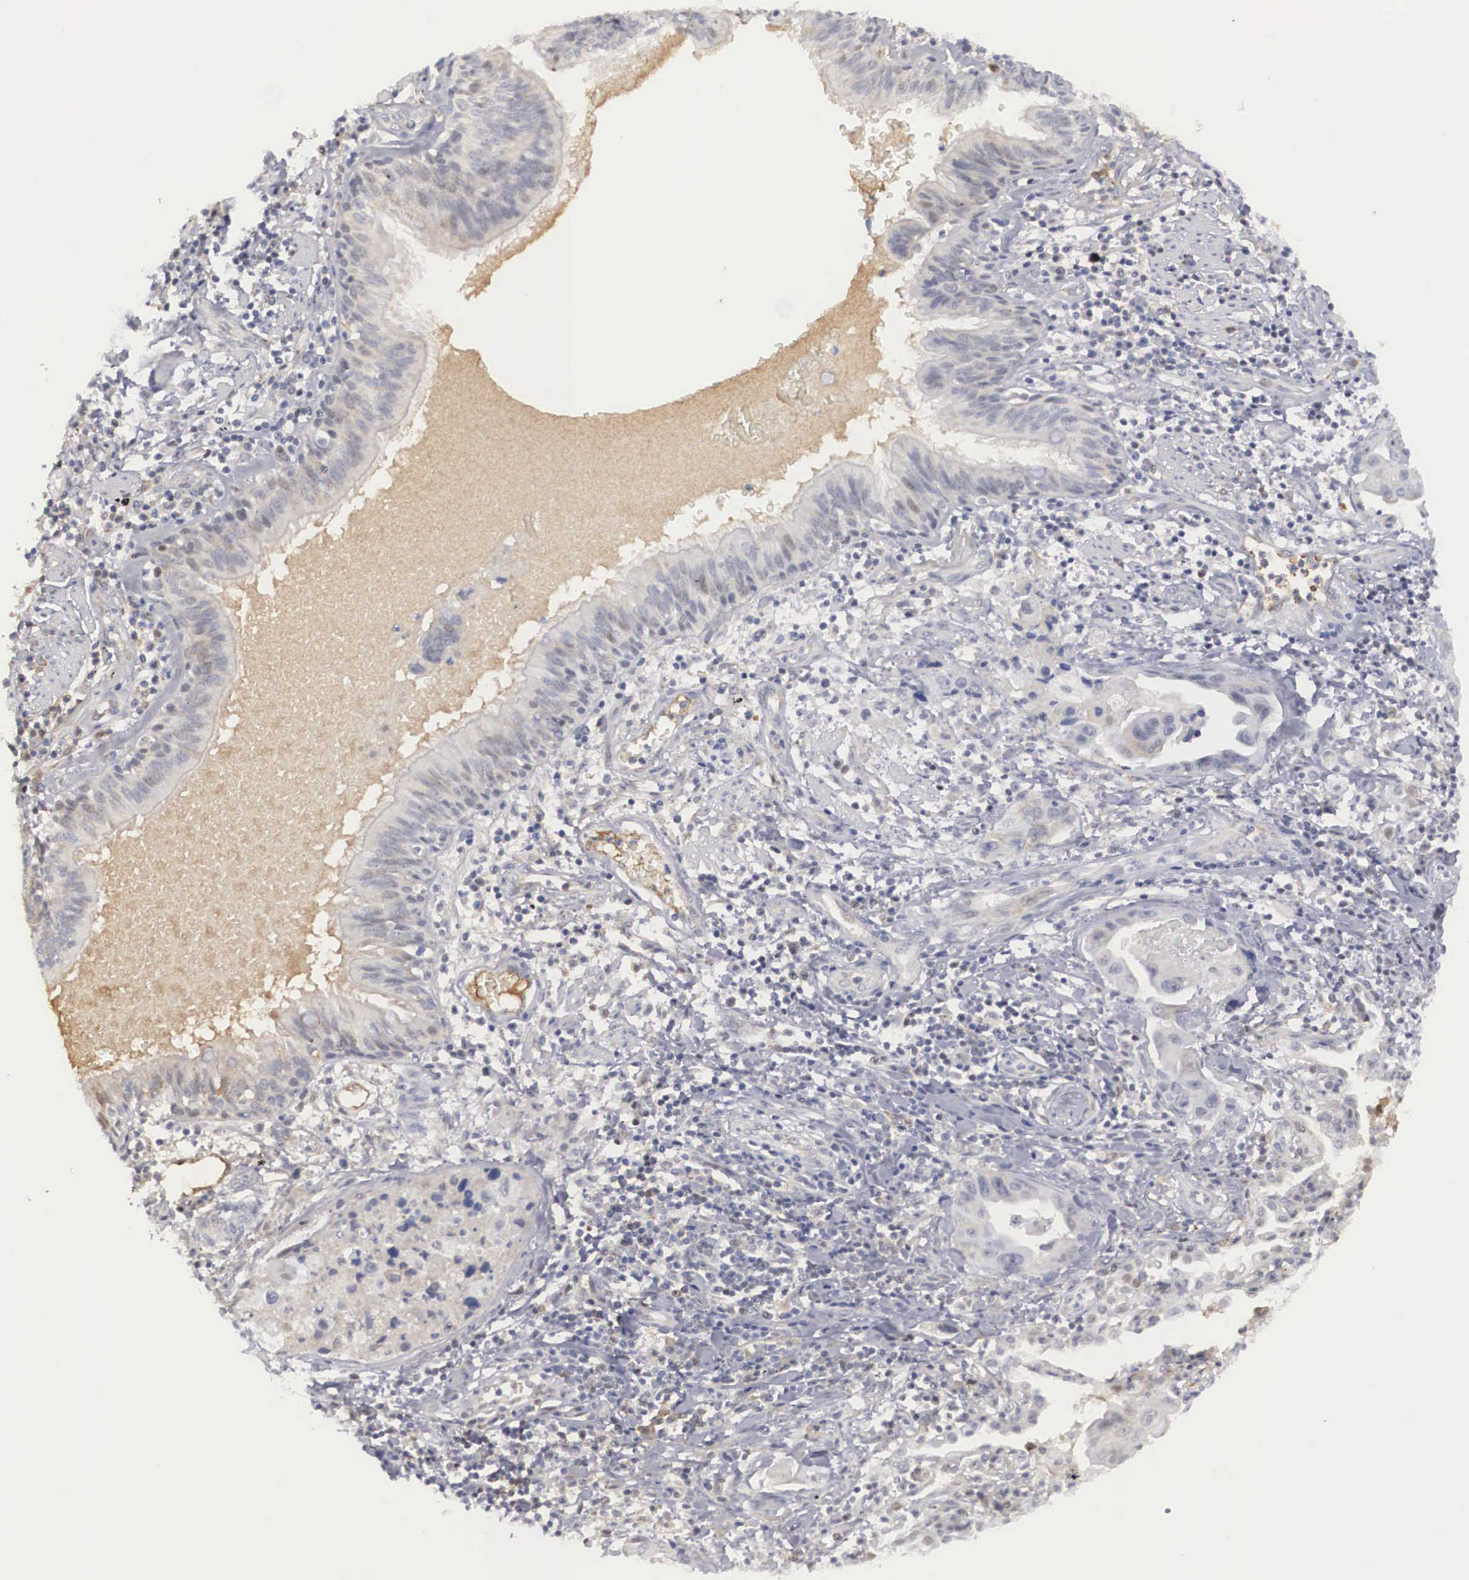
{"staining": {"intensity": "weak", "quantity": "<25%", "location": "cytoplasmic/membranous,nuclear"}, "tissue": "lung cancer", "cell_type": "Tumor cells", "image_type": "cancer", "snomed": [{"axis": "morphology", "description": "Adenocarcinoma, NOS"}, {"axis": "topography", "description": "Lung"}], "caption": "Micrograph shows no significant protein positivity in tumor cells of lung cancer (adenocarcinoma). (Brightfield microscopy of DAB IHC at high magnification).", "gene": "RBPJ", "patient": {"sex": "male", "age": 64}}